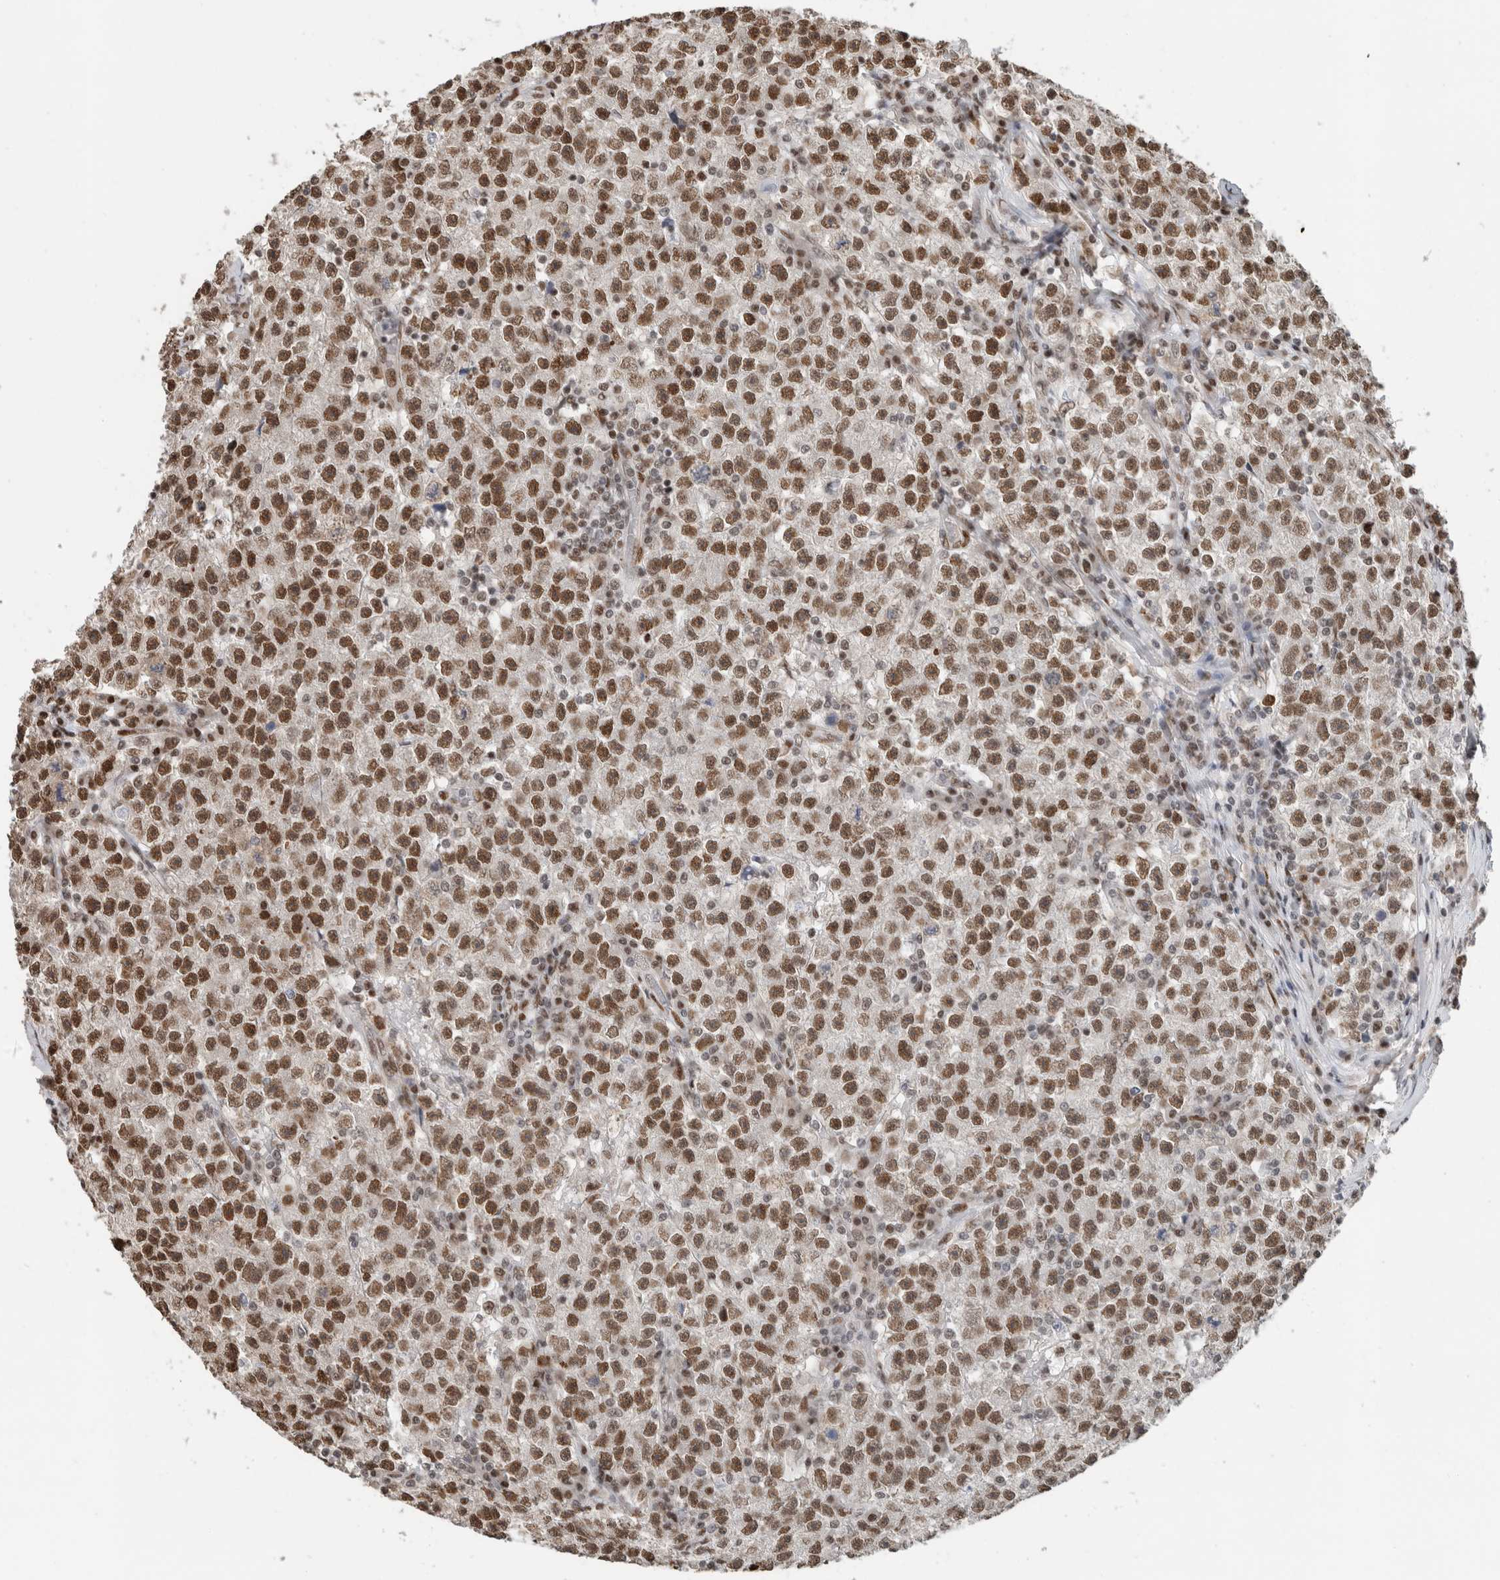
{"staining": {"intensity": "moderate", "quantity": ">75%", "location": "nuclear"}, "tissue": "testis cancer", "cell_type": "Tumor cells", "image_type": "cancer", "snomed": [{"axis": "morphology", "description": "Seminoma, NOS"}, {"axis": "topography", "description": "Testis"}], "caption": "Testis seminoma stained for a protein (brown) demonstrates moderate nuclear positive positivity in approximately >75% of tumor cells.", "gene": "HNRNPR", "patient": {"sex": "male", "age": 22}}